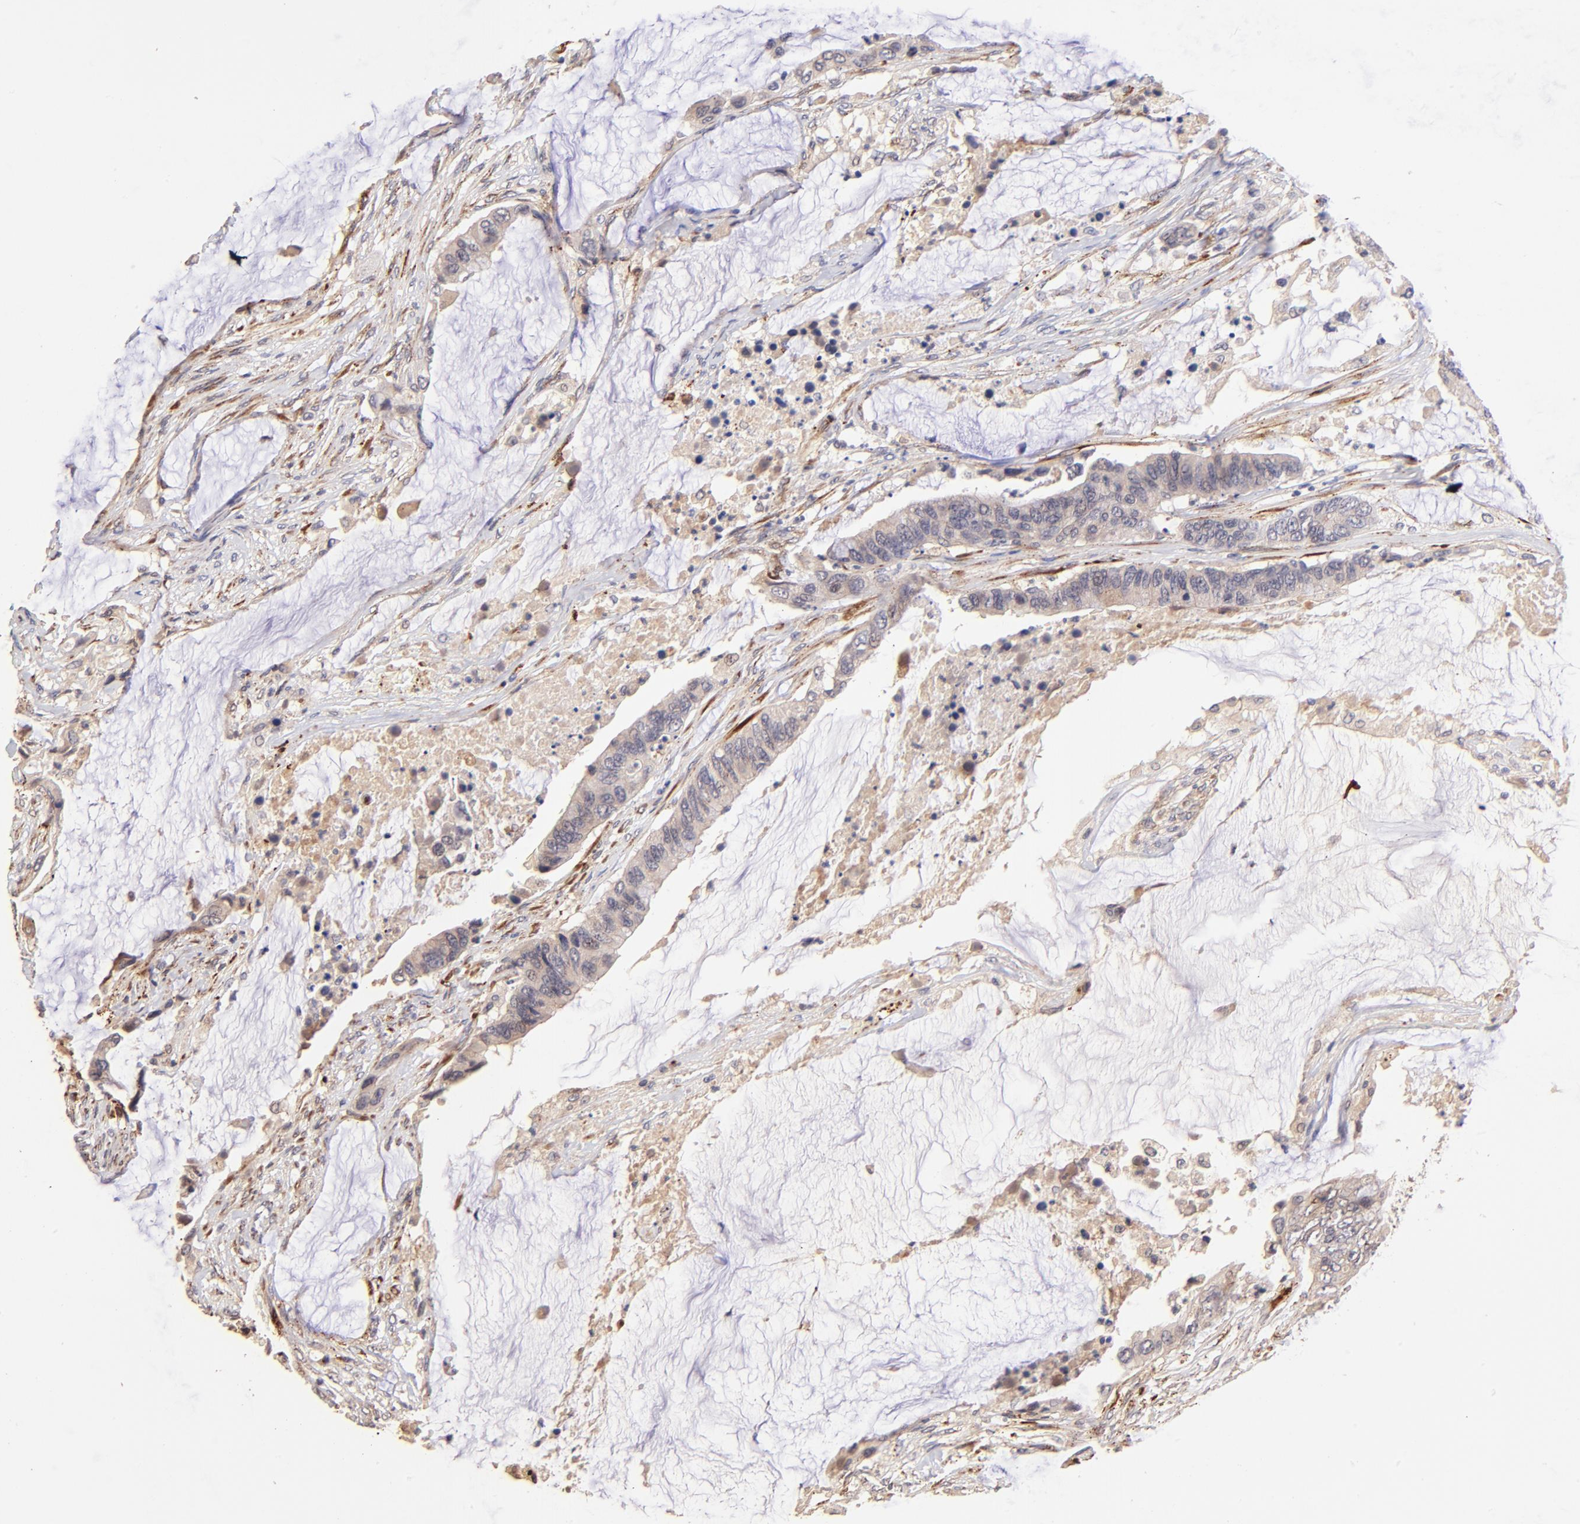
{"staining": {"intensity": "moderate", "quantity": "25%-75%", "location": "cytoplasmic/membranous"}, "tissue": "colorectal cancer", "cell_type": "Tumor cells", "image_type": "cancer", "snomed": [{"axis": "morphology", "description": "Adenocarcinoma, NOS"}, {"axis": "topography", "description": "Rectum"}], "caption": "Moderate cytoplasmic/membranous staining for a protein is appreciated in about 25%-75% of tumor cells of colorectal adenocarcinoma using IHC.", "gene": "SPARC", "patient": {"sex": "female", "age": 59}}